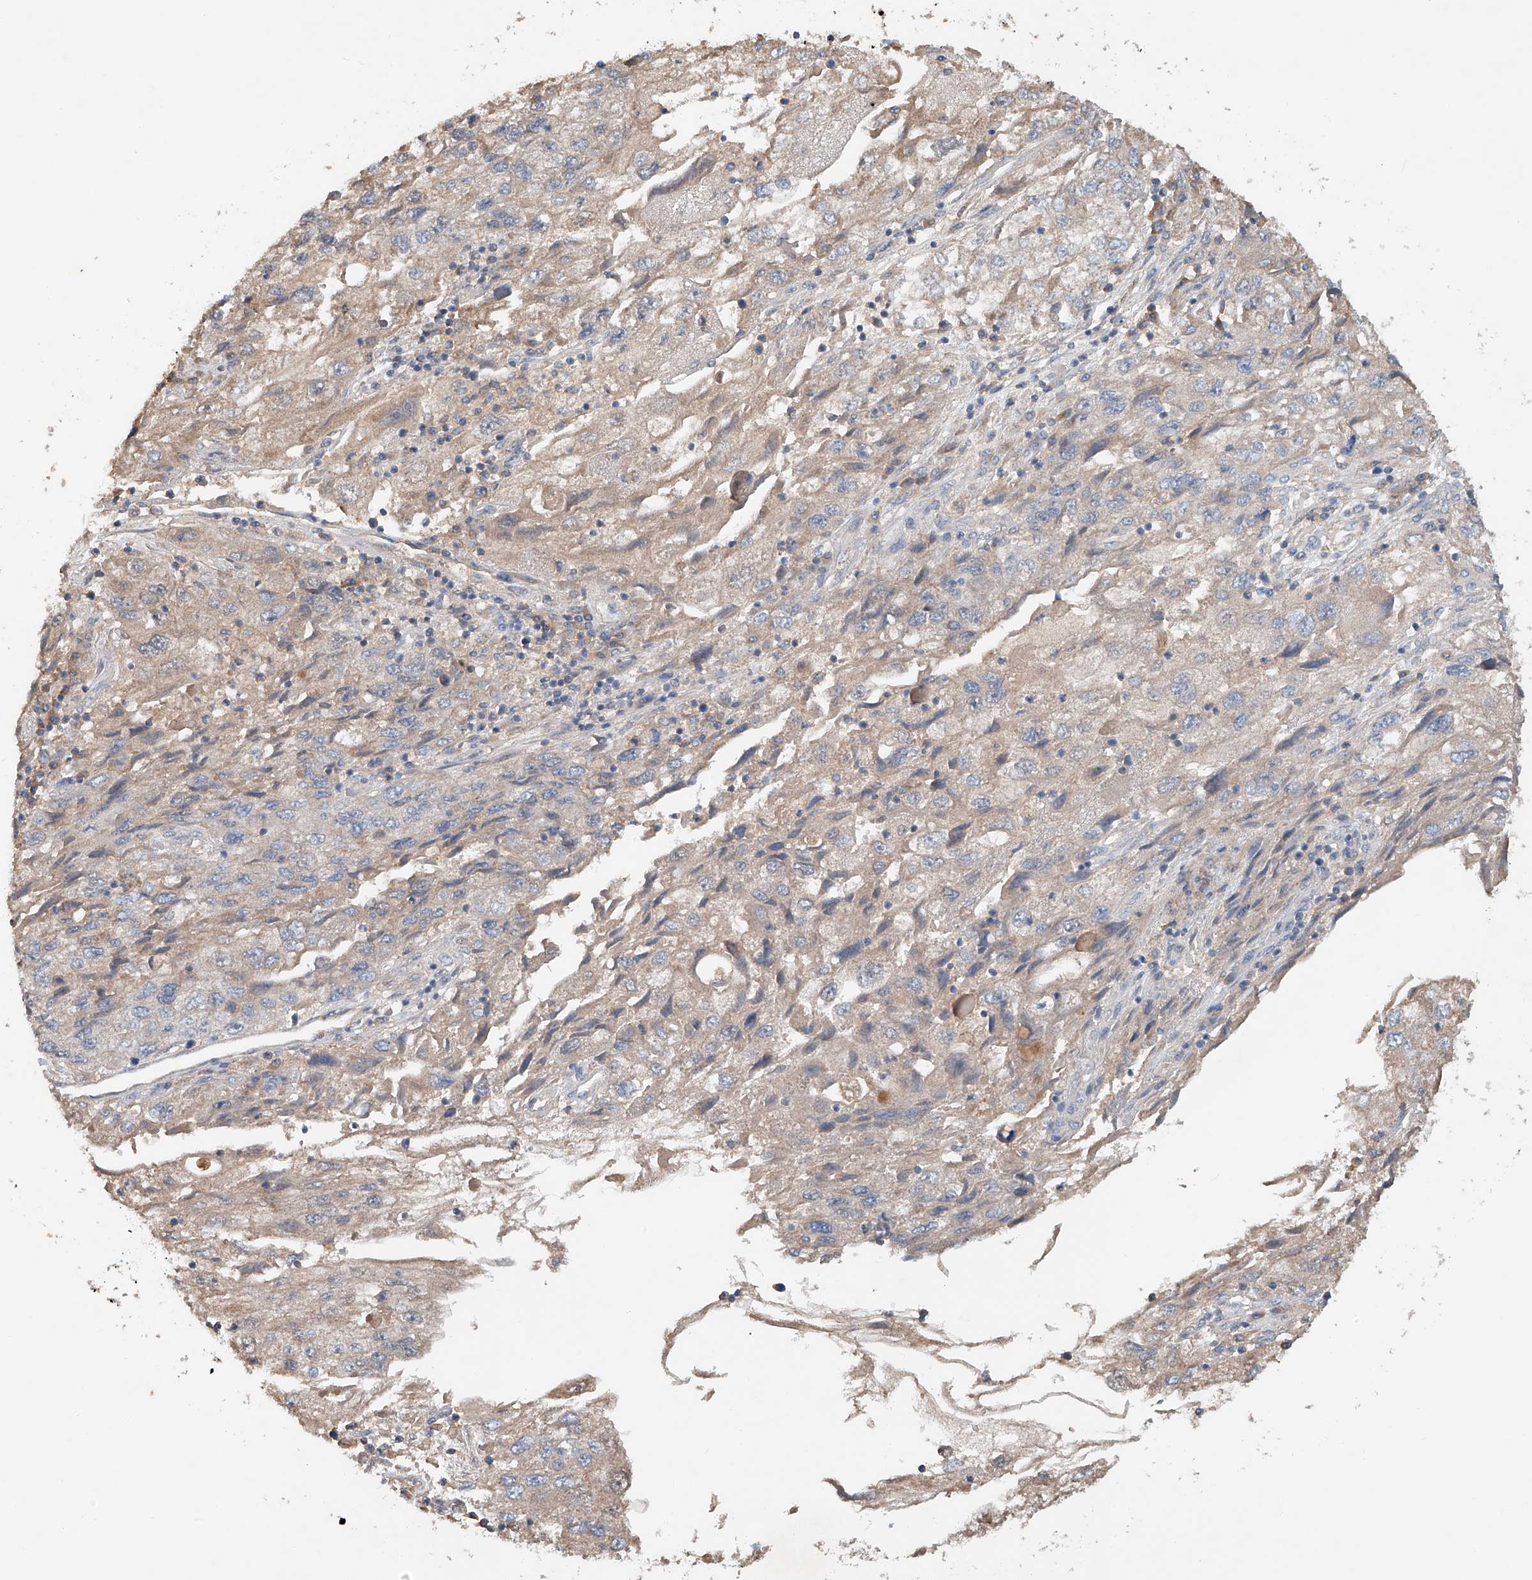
{"staining": {"intensity": "weak", "quantity": "<25%", "location": "cytoplasmic/membranous"}, "tissue": "endometrial cancer", "cell_type": "Tumor cells", "image_type": "cancer", "snomed": [{"axis": "morphology", "description": "Adenocarcinoma, NOS"}, {"axis": "topography", "description": "Endometrium"}], "caption": "High power microscopy histopathology image of an IHC histopathology image of endometrial cancer (adenocarcinoma), revealing no significant positivity in tumor cells.", "gene": "GNB1L", "patient": {"sex": "female", "age": 49}}